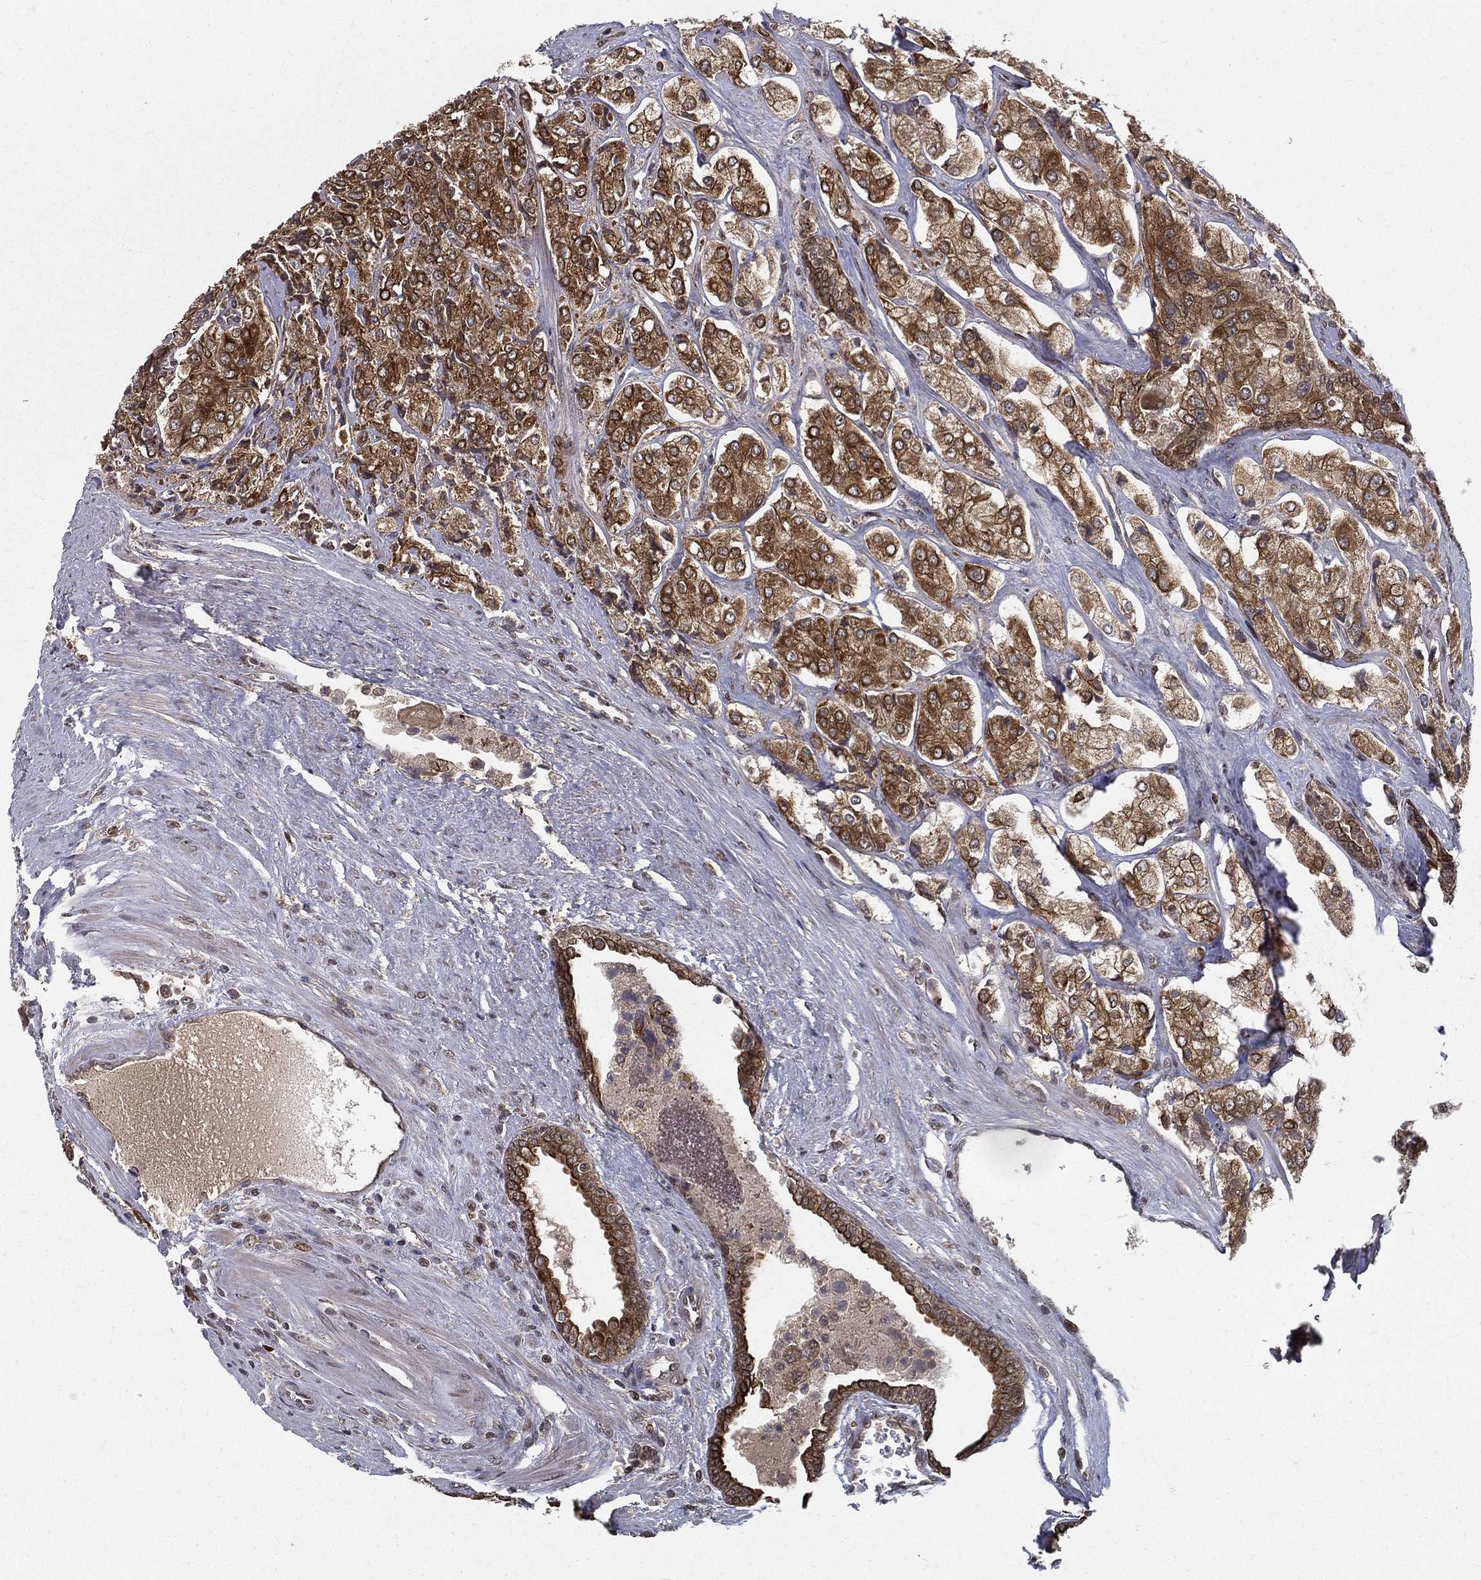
{"staining": {"intensity": "strong", "quantity": "25%-75%", "location": "cytoplasmic/membranous"}, "tissue": "prostate cancer", "cell_type": "Tumor cells", "image_type": "cancer", "snomed": [{"axis": "morphology", "description": "Adenocarcinoma, NOS"}, {"axis": "topography", "description": "Prostate and seminal vesicle, NOS"}, {"axis": "topography", "description": "Prostate"}], "caption": "This is a histology image of immunohistochemistry staining of prostate adenocarcinoma, which shows strong staining in the cytoplasmic/membranous of tumor cells.", "gene": "SLC6A6", "patient": {"sex": "male", "age": 67}}